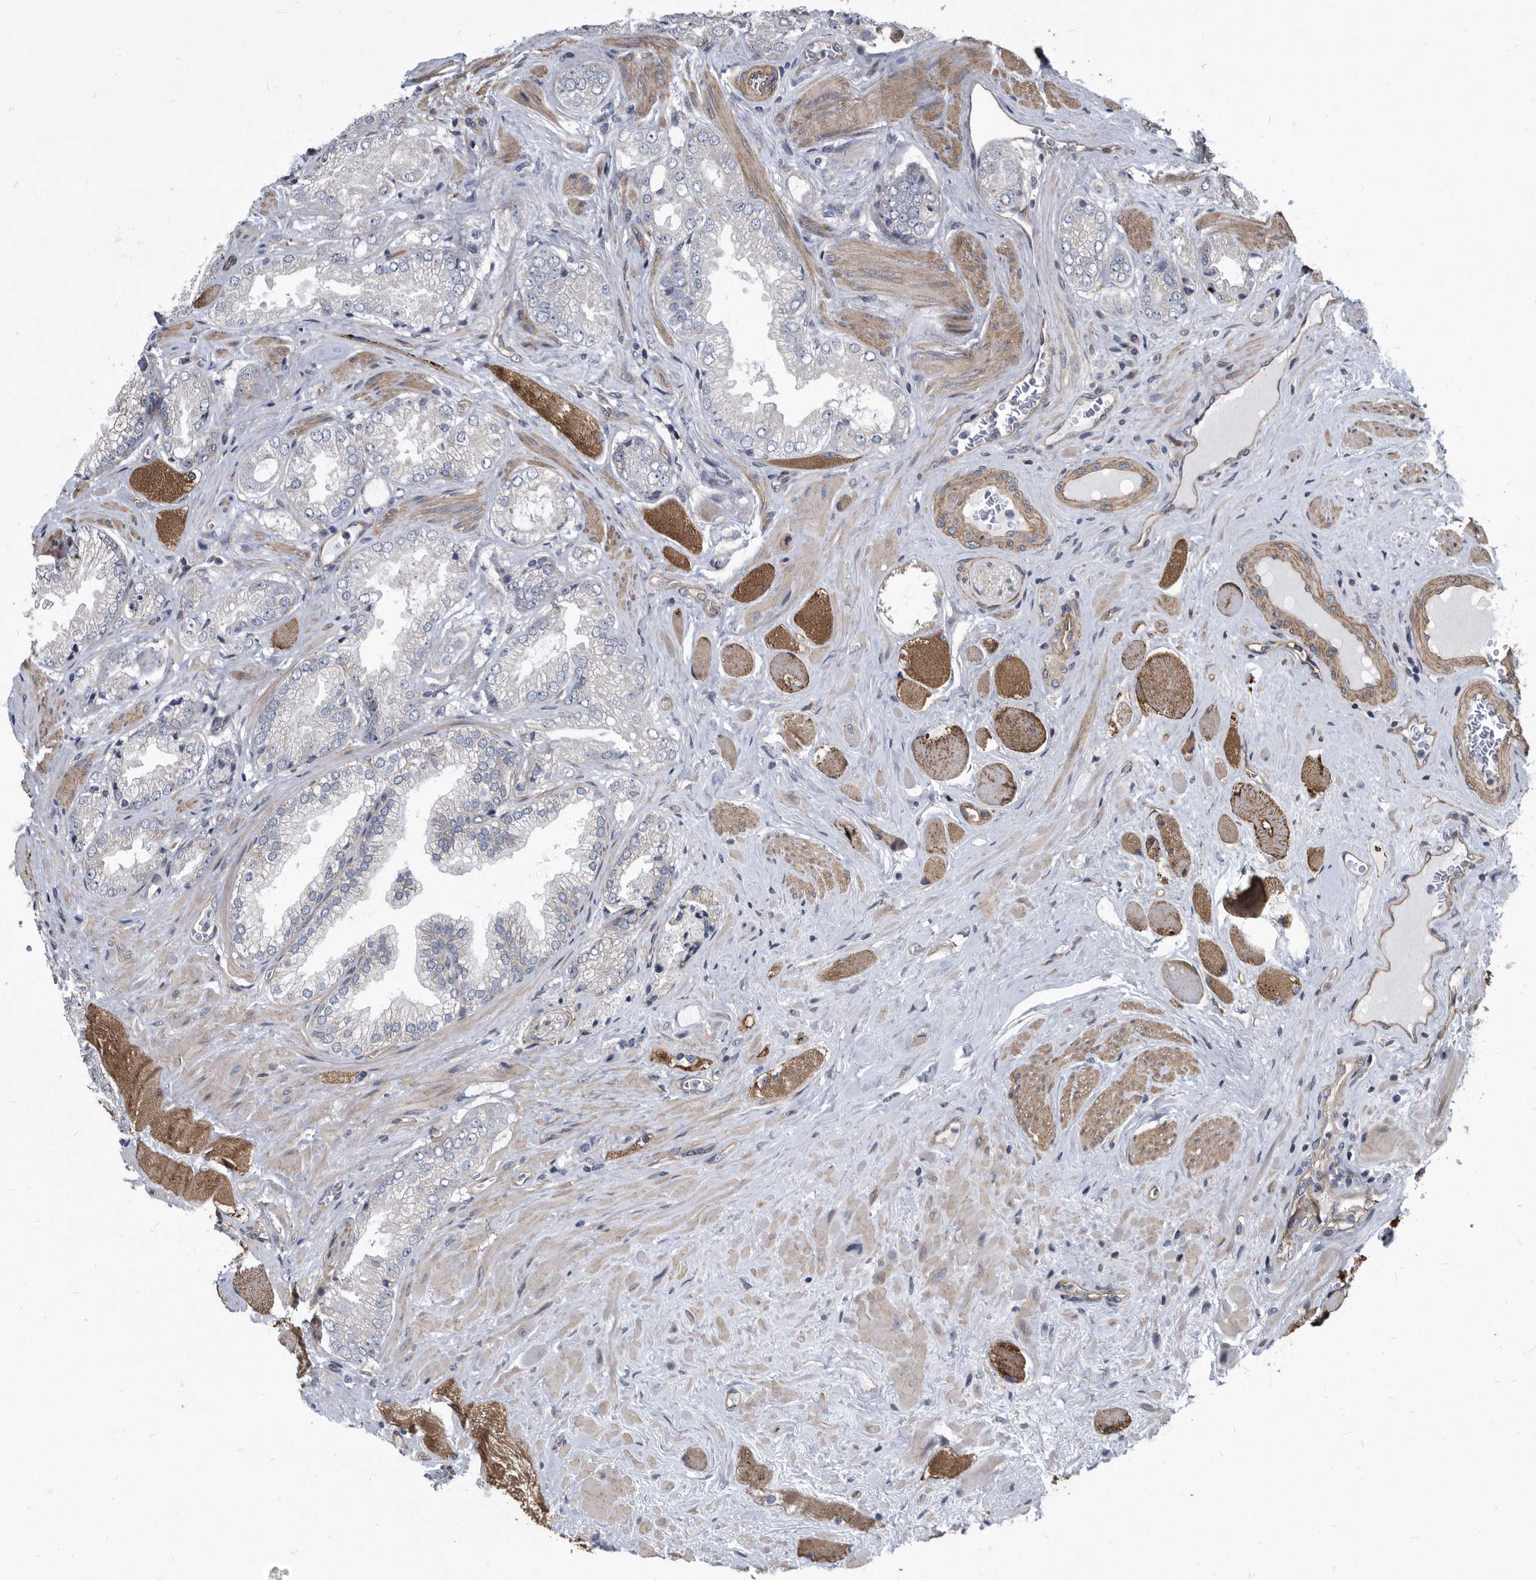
{"staining": {"intensity": "negative", "quantity": "none", "location": "none"}, "tissue": "prostate cancer", "cell_type": "Tumor cells", "image_type": "cancer", "snomed": [{"axis": "morphology", "description": "Adenocarcinoma, High grade"}, {"axis": "topography", "description": "Prostate"}], "caption": "IHC histopathology image of human prostate cancer stained for a protein (brown), which shows no staining in tumor cells.", "gene": "ARMCX1", "patient": {"sex": "male", "age": 58}}